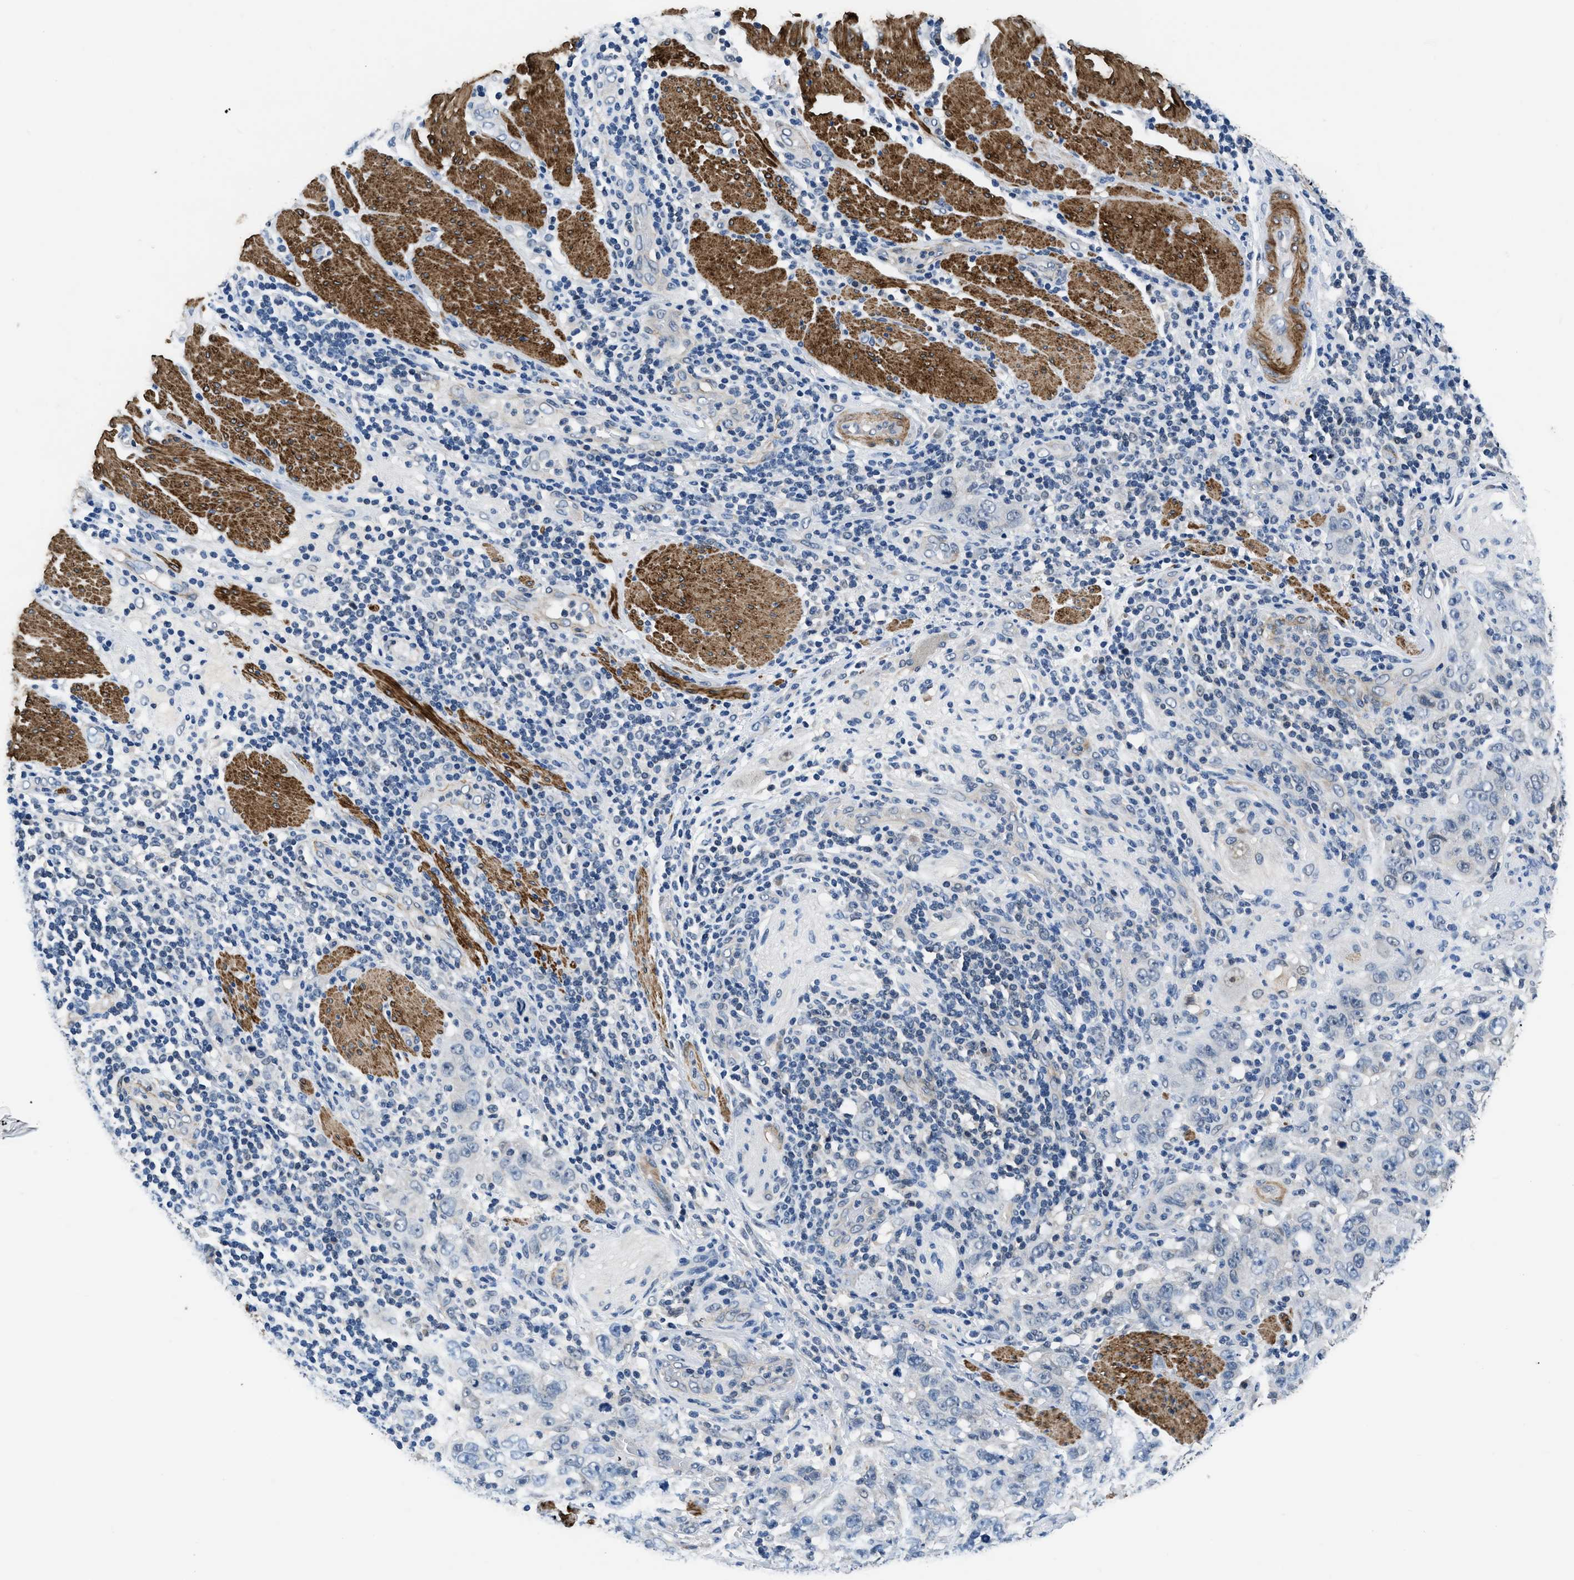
{"staining": {"intensity": "negative", "quantity": "none", "location": "none"}, "tissue": "stomach cancer", "cell_type": "Tumor cells", "image_type": "cancer", "snomed": [{"axis": "morphology", "description": "Adenocarcinoma, NOS"}, {"axis": "topography", "description": "Stomach"}], "caption": "An immunohistochemistry (IHC) micrograph of stomach cancer is shown. There is no staining in tumor cells of stomach cancer.", "gene": "LANCL2", "patient": {"sex": "male", "age": 48}}